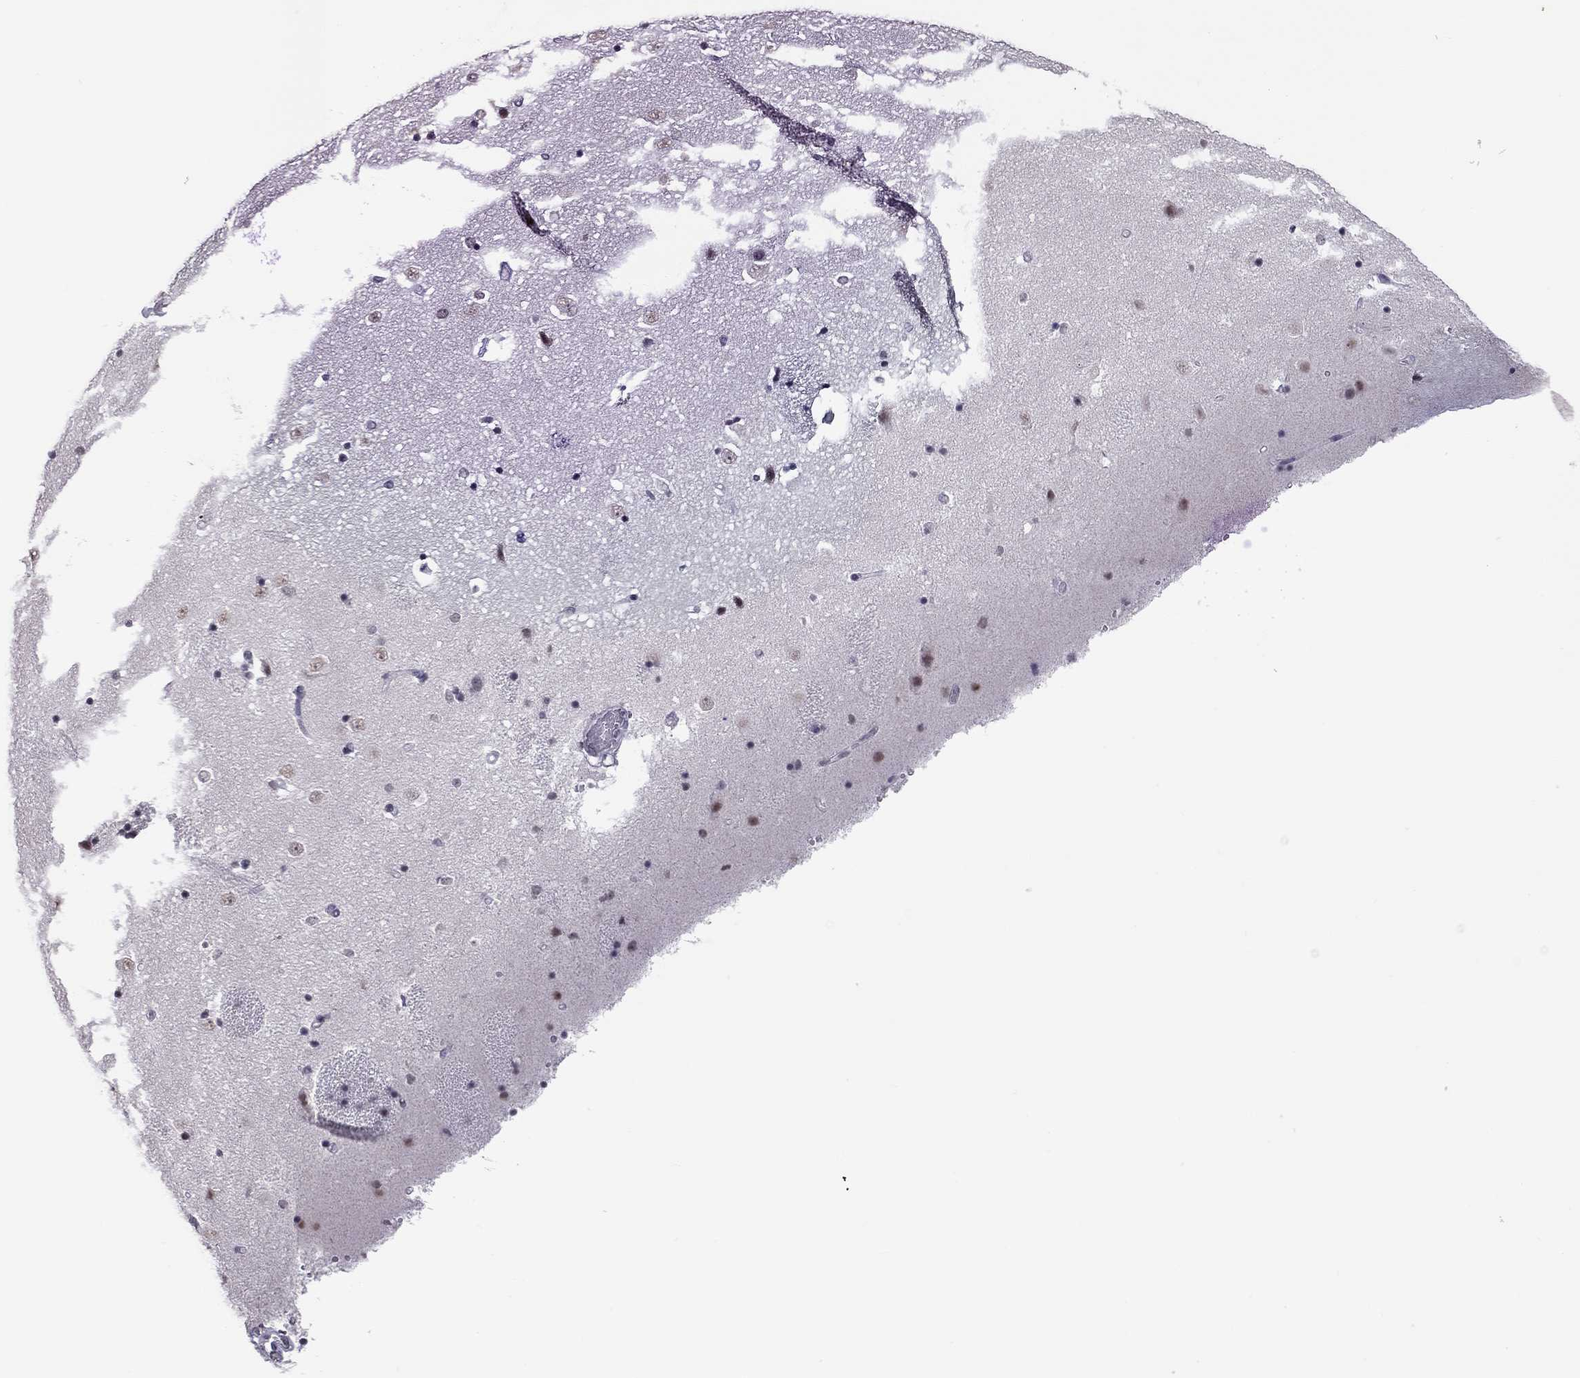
{"staining": {"intensity": "weak", "quantity": "<25%", "location": "nuclear"}, "tissue": "caudate", "cell_type": "Glial cells", "image_type": "normal", "snomed": [{"axis": "morphology", "description": "Normal tissue, NOS"}, {"axis": "topography", "description": "Lateral ventricle wall"}], "caption": "Immunohistochemistry (IHC) of unremarkable human caudate exhibits no staining in glial cells.", "gene": "PPP1R3A", "patient": {"sex": "male", "age": 51}}